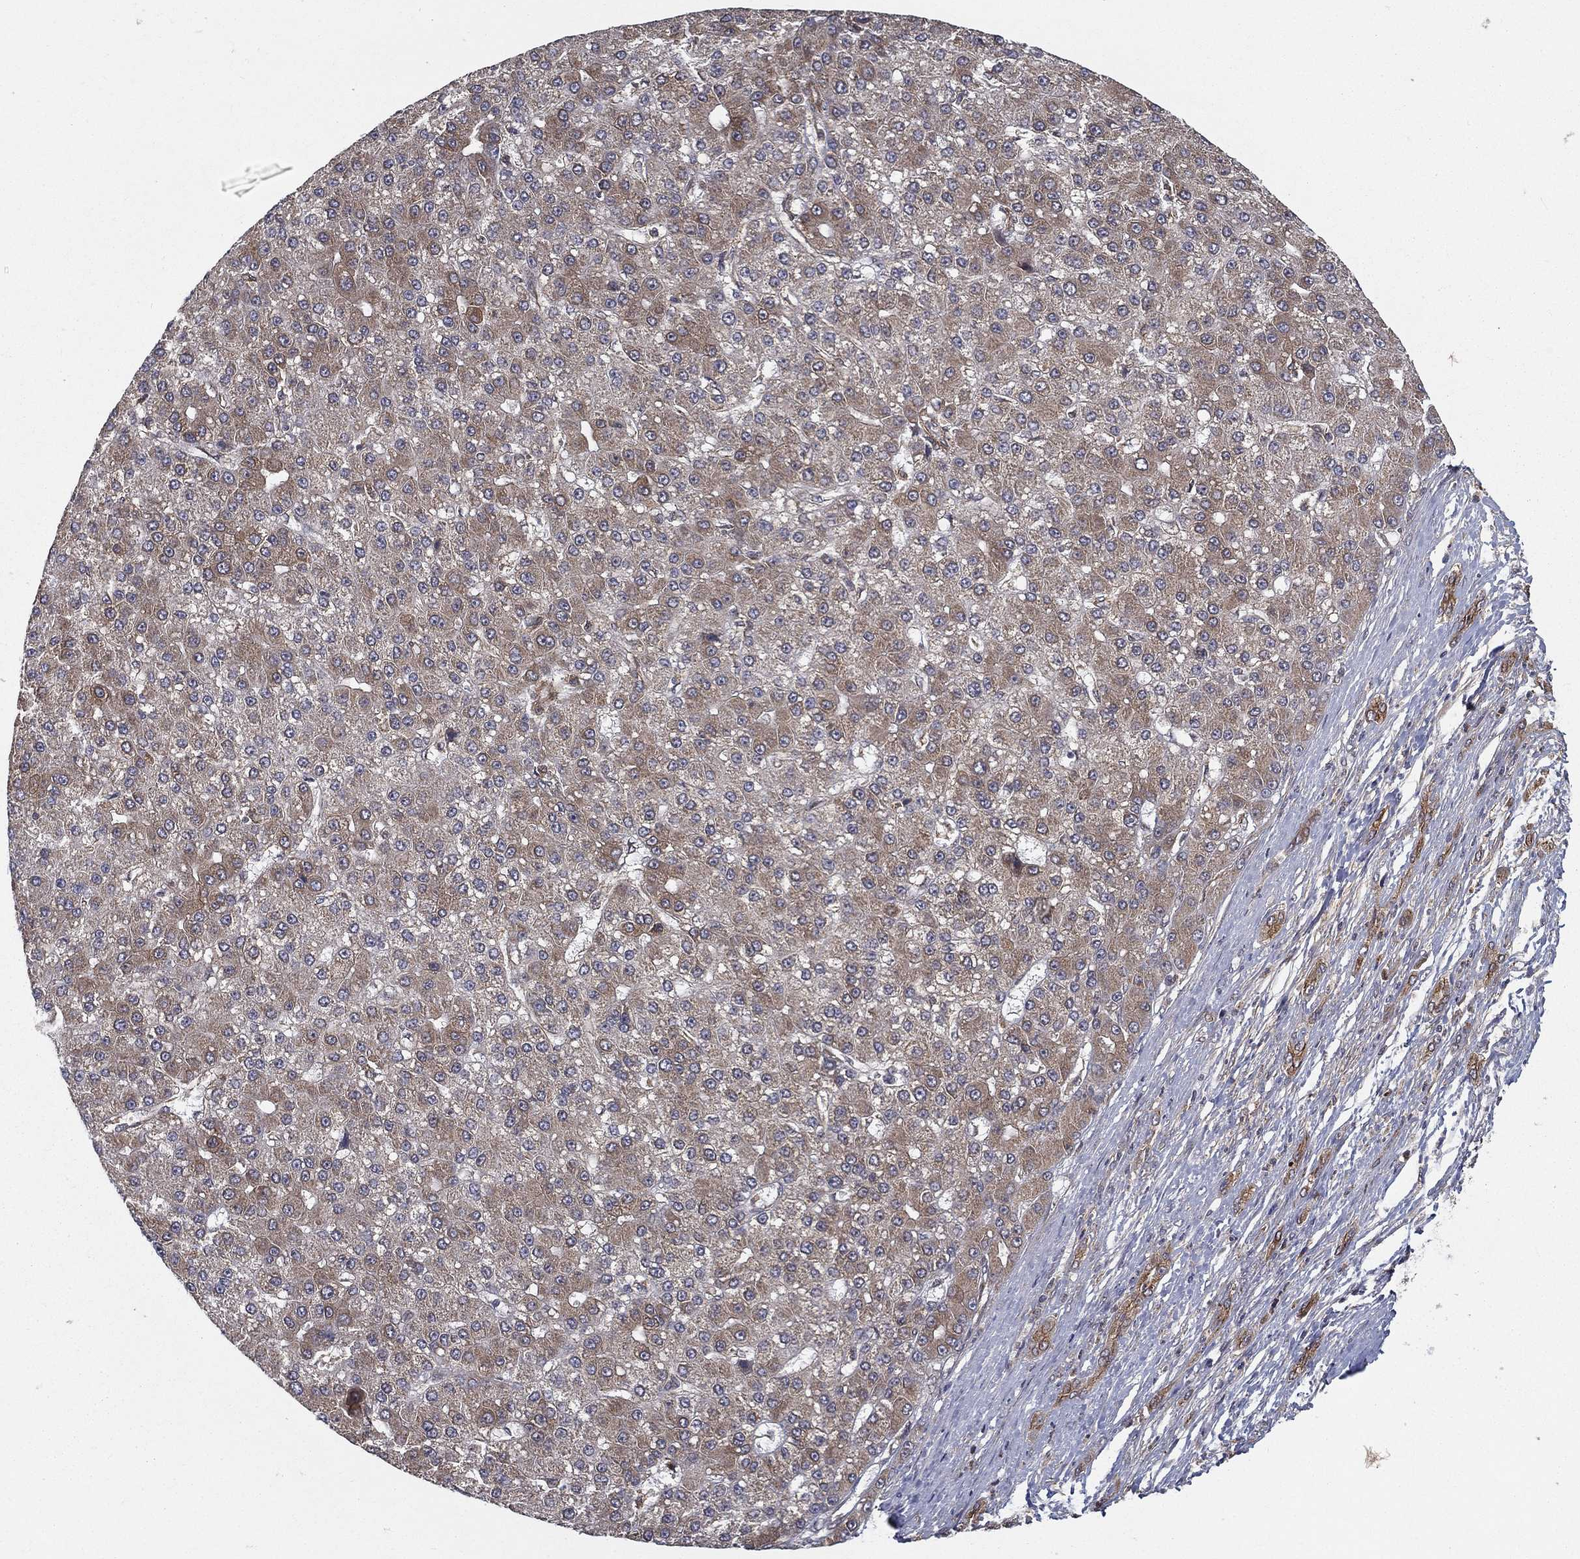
{"staining": {"intensity": "weak", "quantity": "<25%", "location": "cytoplasmic/membranous"}, "tissue": "liver cancer", "cell_type": "Tumor cells", "image_type": "cancer", "snomed": [{"axis": "morphology", "description": "Carcinoma, Hepatocellular, NOS"}, {"axis": "topography", "description": "Liver"}], "caption": "Tumor cells show no significant expression in liver cancer.", "gene": "UACA", "patient": {"sex": "male", "age": 67}}